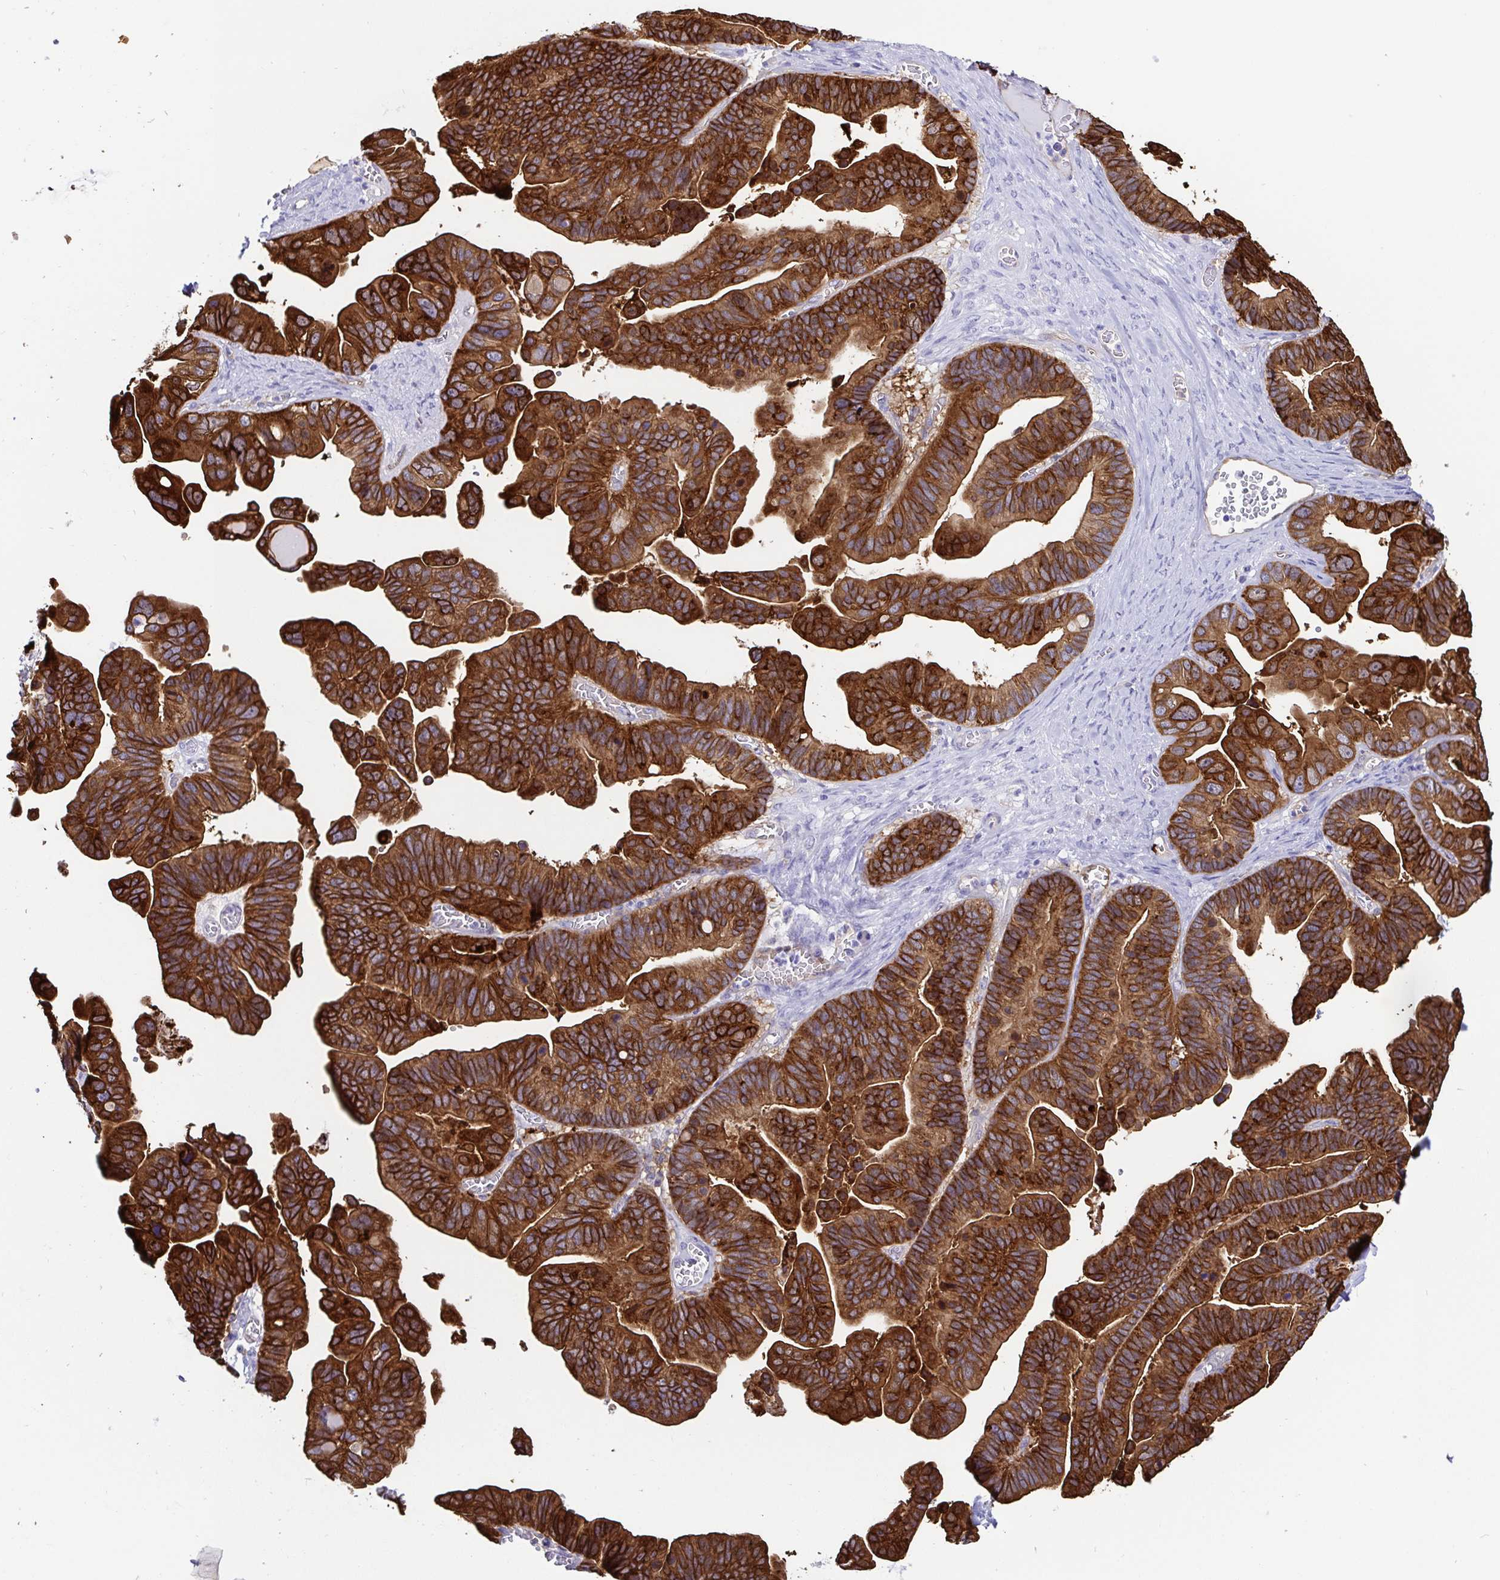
{"staining": {"intensity": "strong", "quantity": ">75%", "location": "cytoplasmic/membranous"}, "tissue": "ovarian cancer", "cell_type": "Tumor cells", "image_type": "cancer", "snomed": [{"axis": "morphology", "description": "Cystadenocarcinoma, serous, NOS"}, {"axis": "topography", "description": "Ovary"}], "caption": "This image demonstrates IHC staining of human serous cystadenocarcinoma (ovarian), with high strong cytoplasmic/membranous staining in about >75% of tumor cells.", "gene": "ANXA2", "patient": {"sex": "female", "age": 56}}